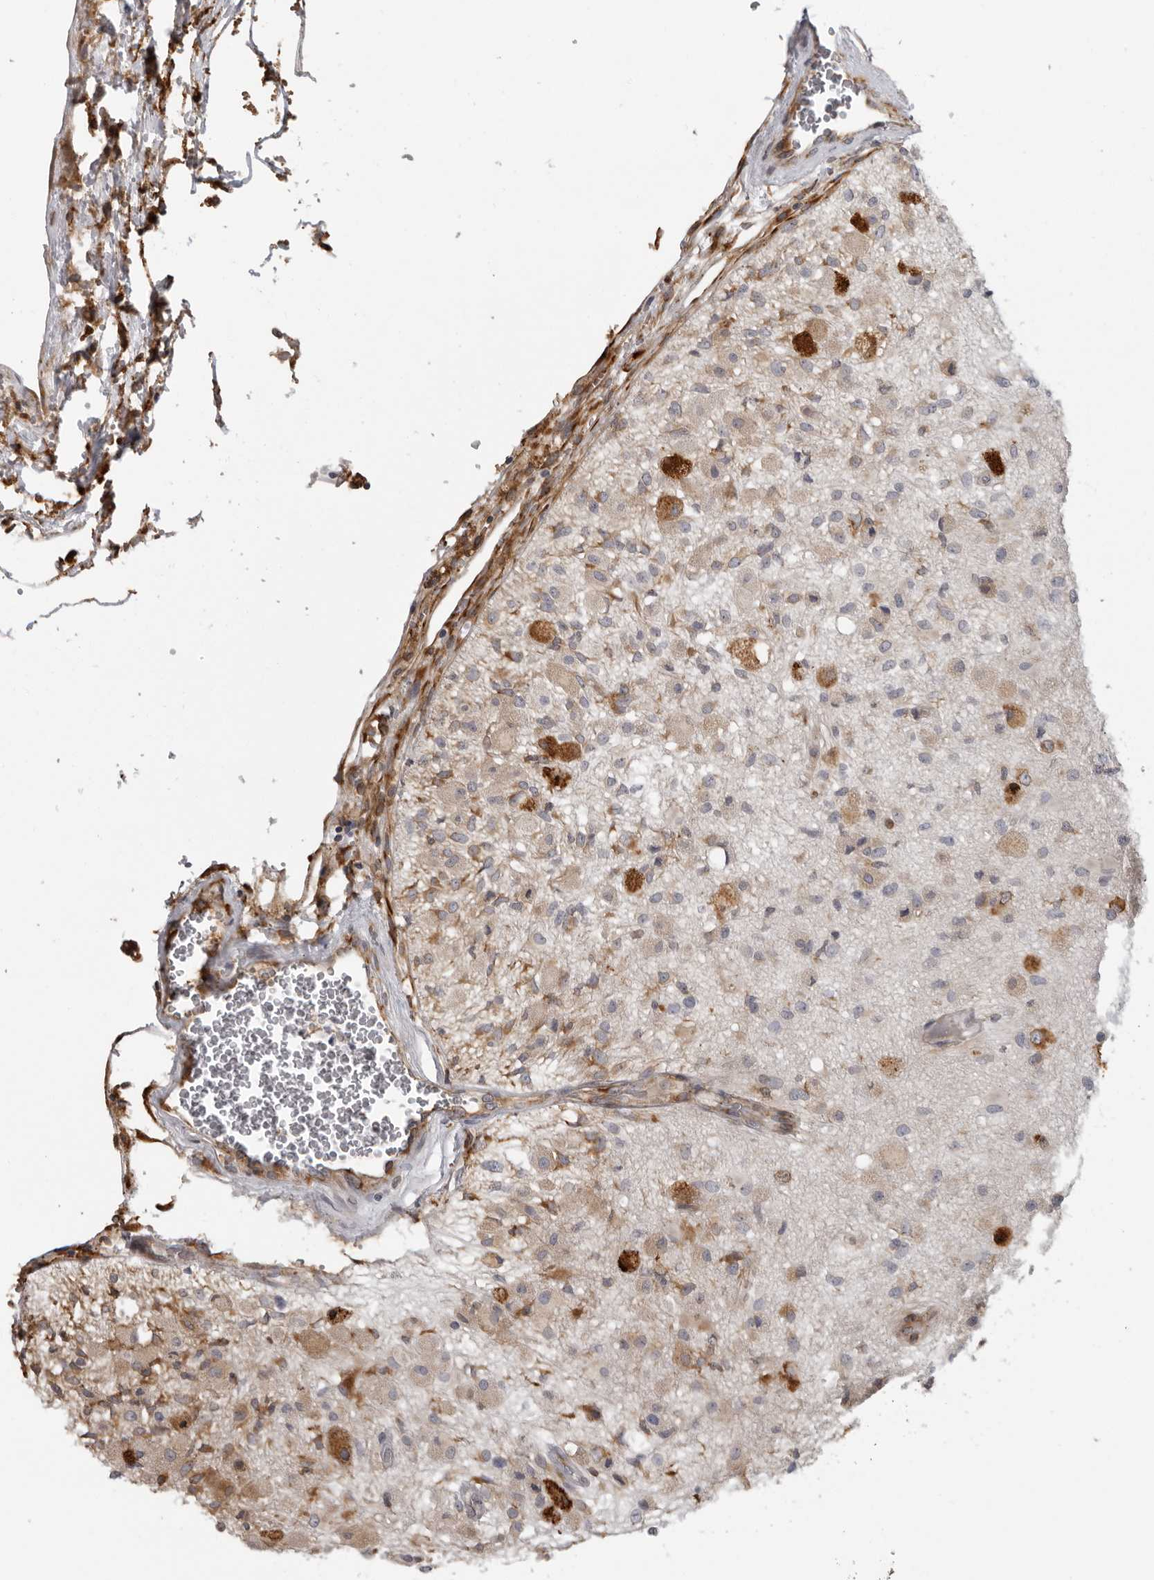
{"staining": {"intensity": "strong", "quantity": "<25%", "location": "cytoplasmic/membranous"}, "tissue": "glioma", "cell_type": "Tumor cells", "image_type": "cancer", "snomed": [{"axis": "morphology", "description": "Normal tissue, NOS"}, {"axis": "morphology", "description": "Glioma, malignant, High grade"}, {"axis": "topography", "description": "Cerebral cortex"}], "caption": "The photomicrograph reveals a brown stain indicating the presence of a protein in the cytoplasmic/membranous of tumor cells in glioma. Nuclei are stained in blue.", "gene": "ALPK2", "patient": {"sex": "male", "age": 77}}